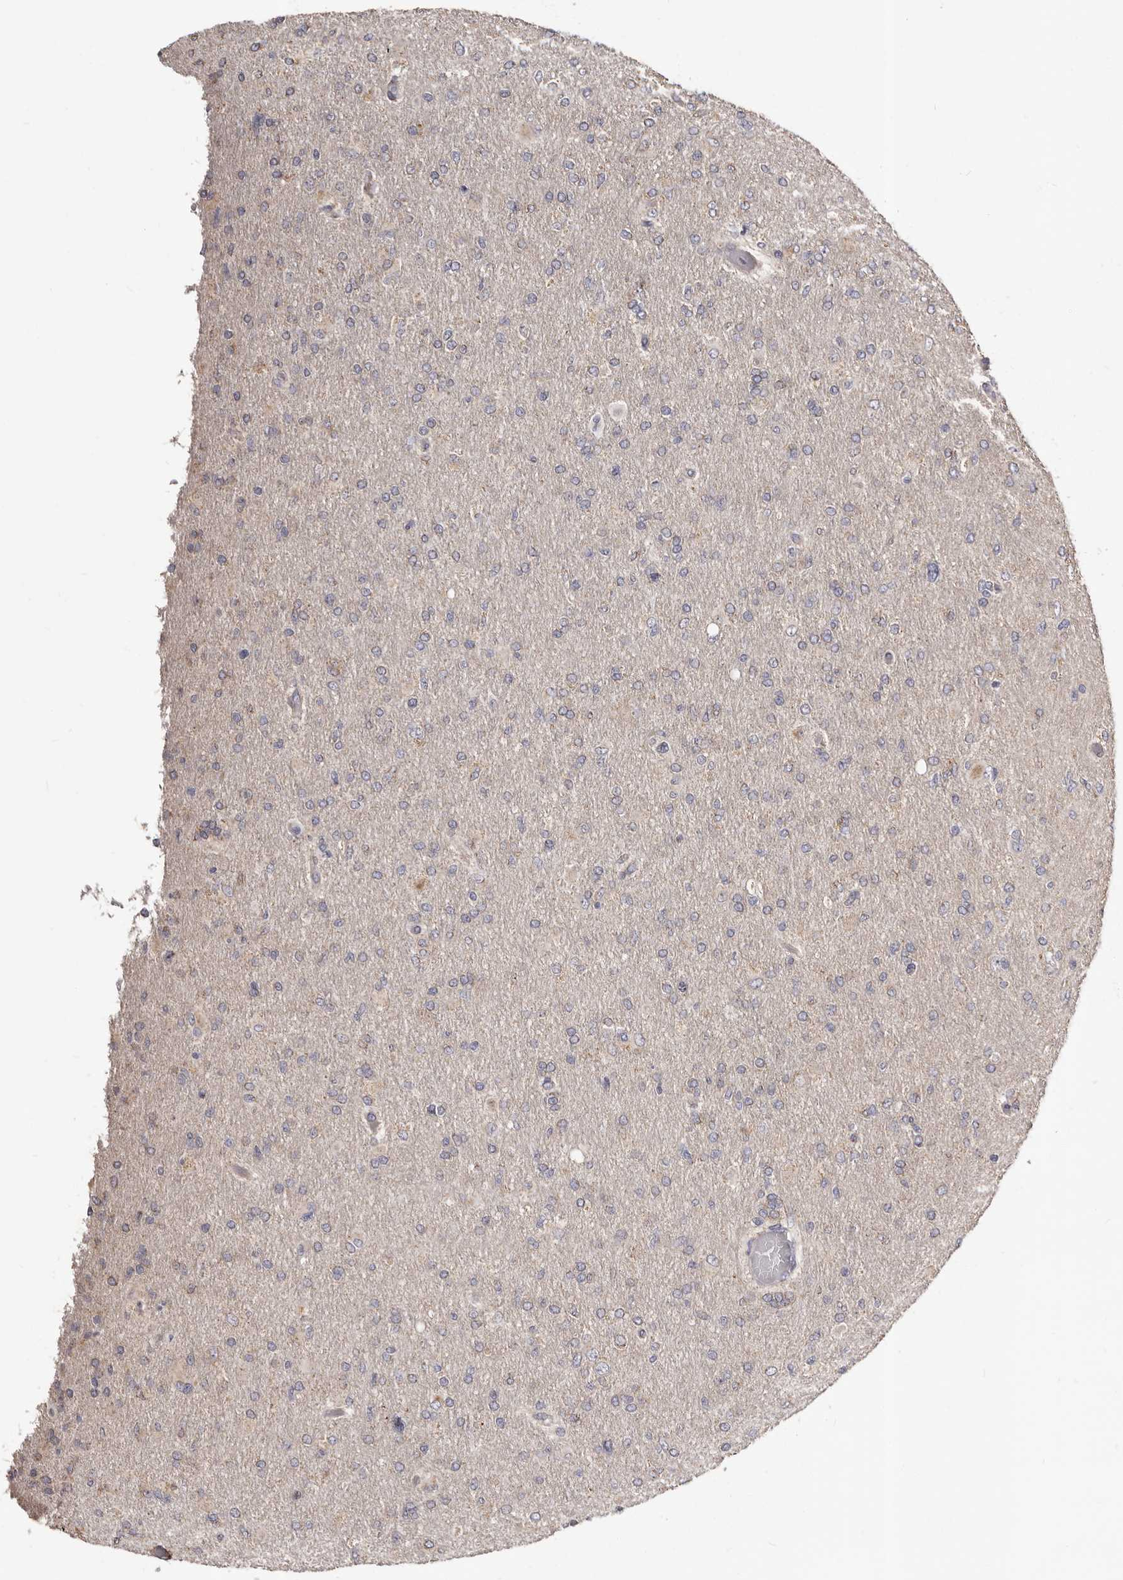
{"staining": {"intensity": "negative", "quantity": "none", "location": "none"}, "tissue": "glioma", "cell_type": "Tumor cells", "image_type": "cancer", "snomed": [{"axis": "morphology", "description": "Glioma, malignant, High grade"}, {"axis": "topography", "description": "Cerebral cortex"}], "caption": "This is an immunohistochemistry (IHC) image of malignant glioma (high-grade). There is no staining in tumor cells.", "gene": "PTAFR", "patient": {"sex": "female", "age": 36}}